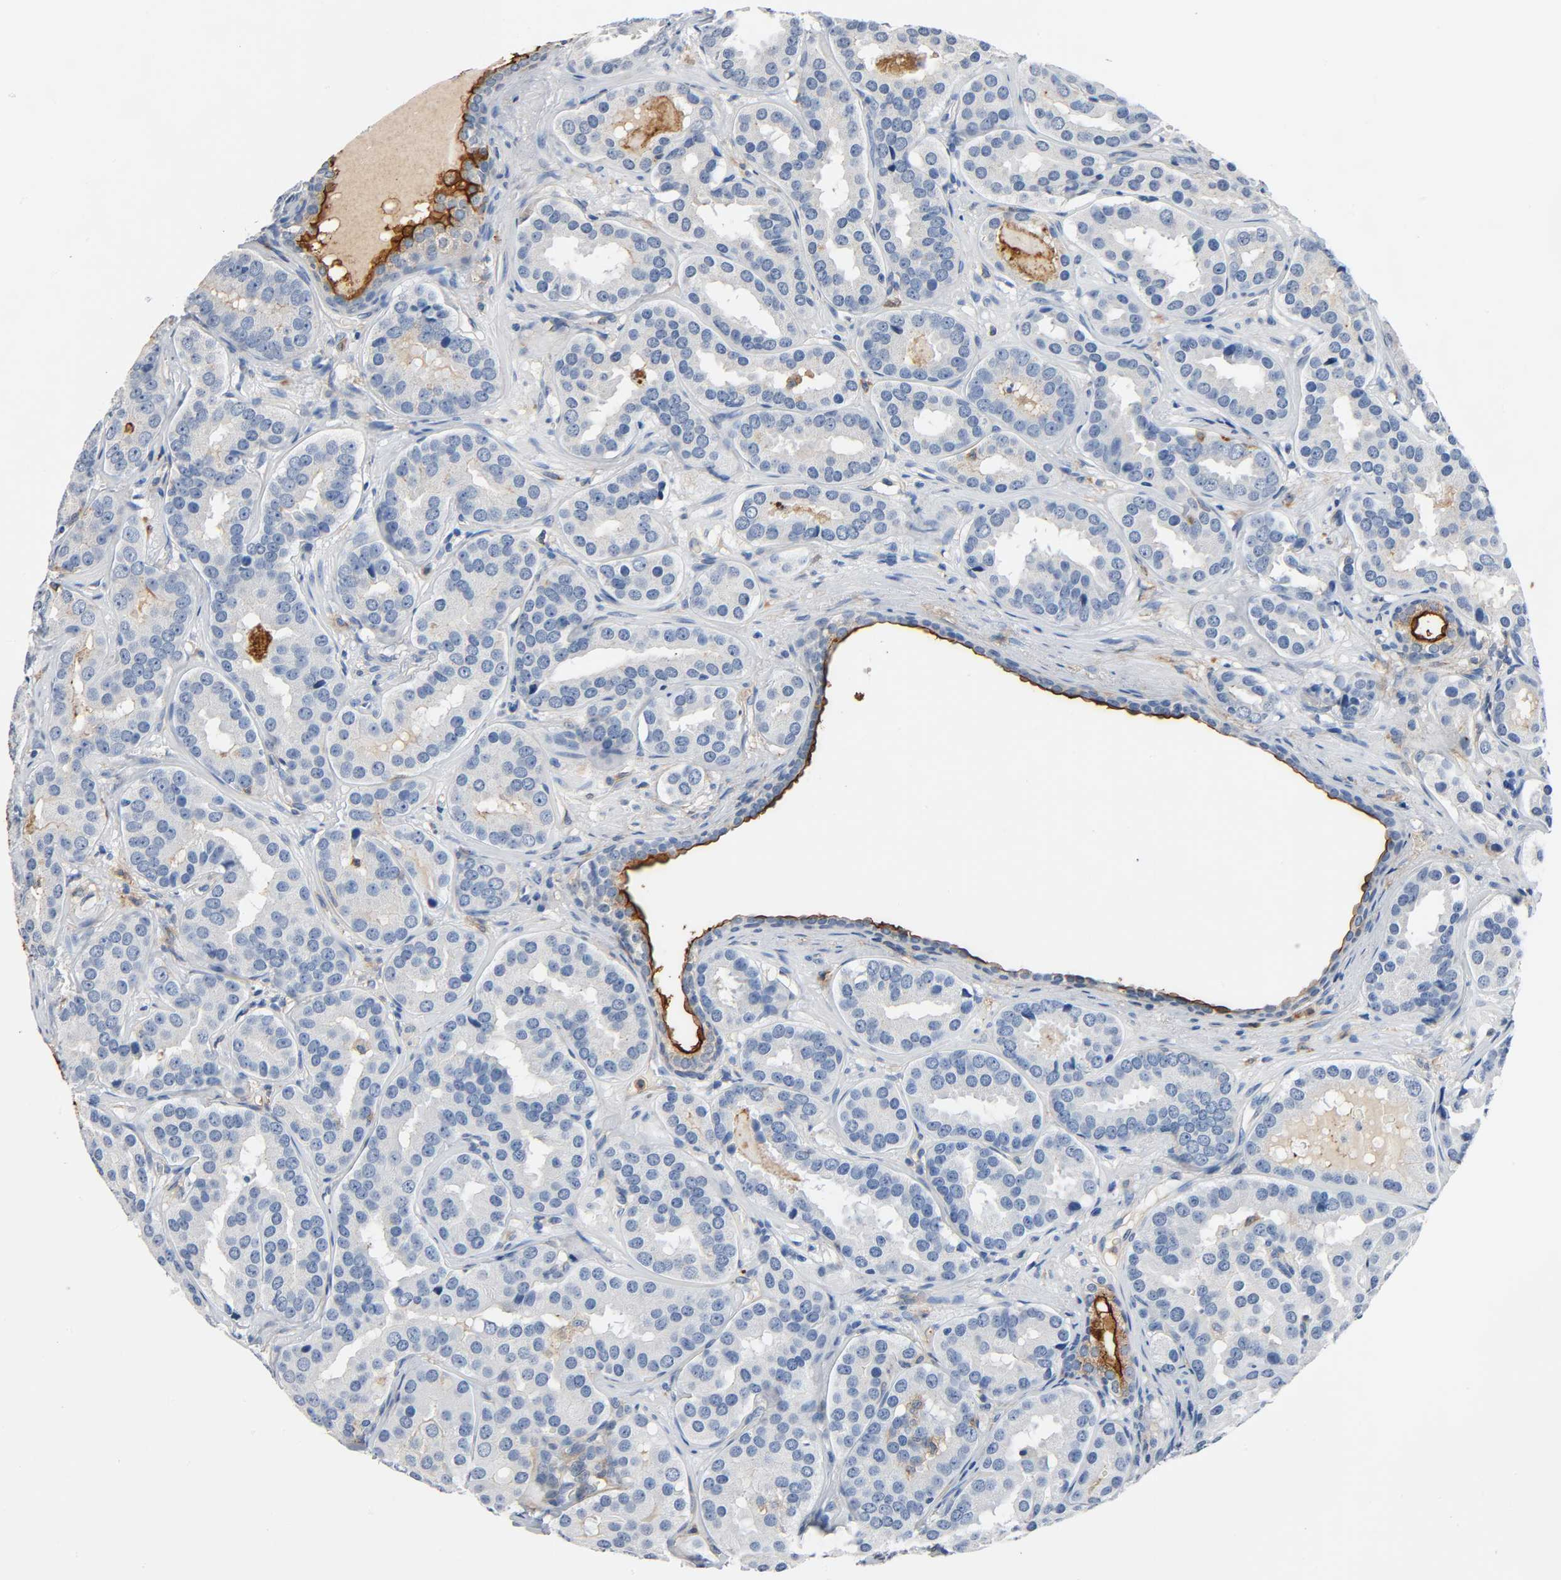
{"staining": {"intensity": "moderate", "quantity": "<25%", "location": "cytoplasmic/membranous"}, "tissue": "prostate cancer", "cell_type": "Tumor cells", "image_type": "cancer", "snomed": [{"axis": "morphology", "description": "Adenocarcinoma, Low grade"}, {"axis": "topography", "description": "Prostate"}], "caption": "Tumor cells demonstrate moderate cytoplasmic/membranous expression in about <25% of cells in prostate adenocarcinoma (low-grade).", "gene": "ANPEP", "patient": {"sex": "male", "age": 59}}